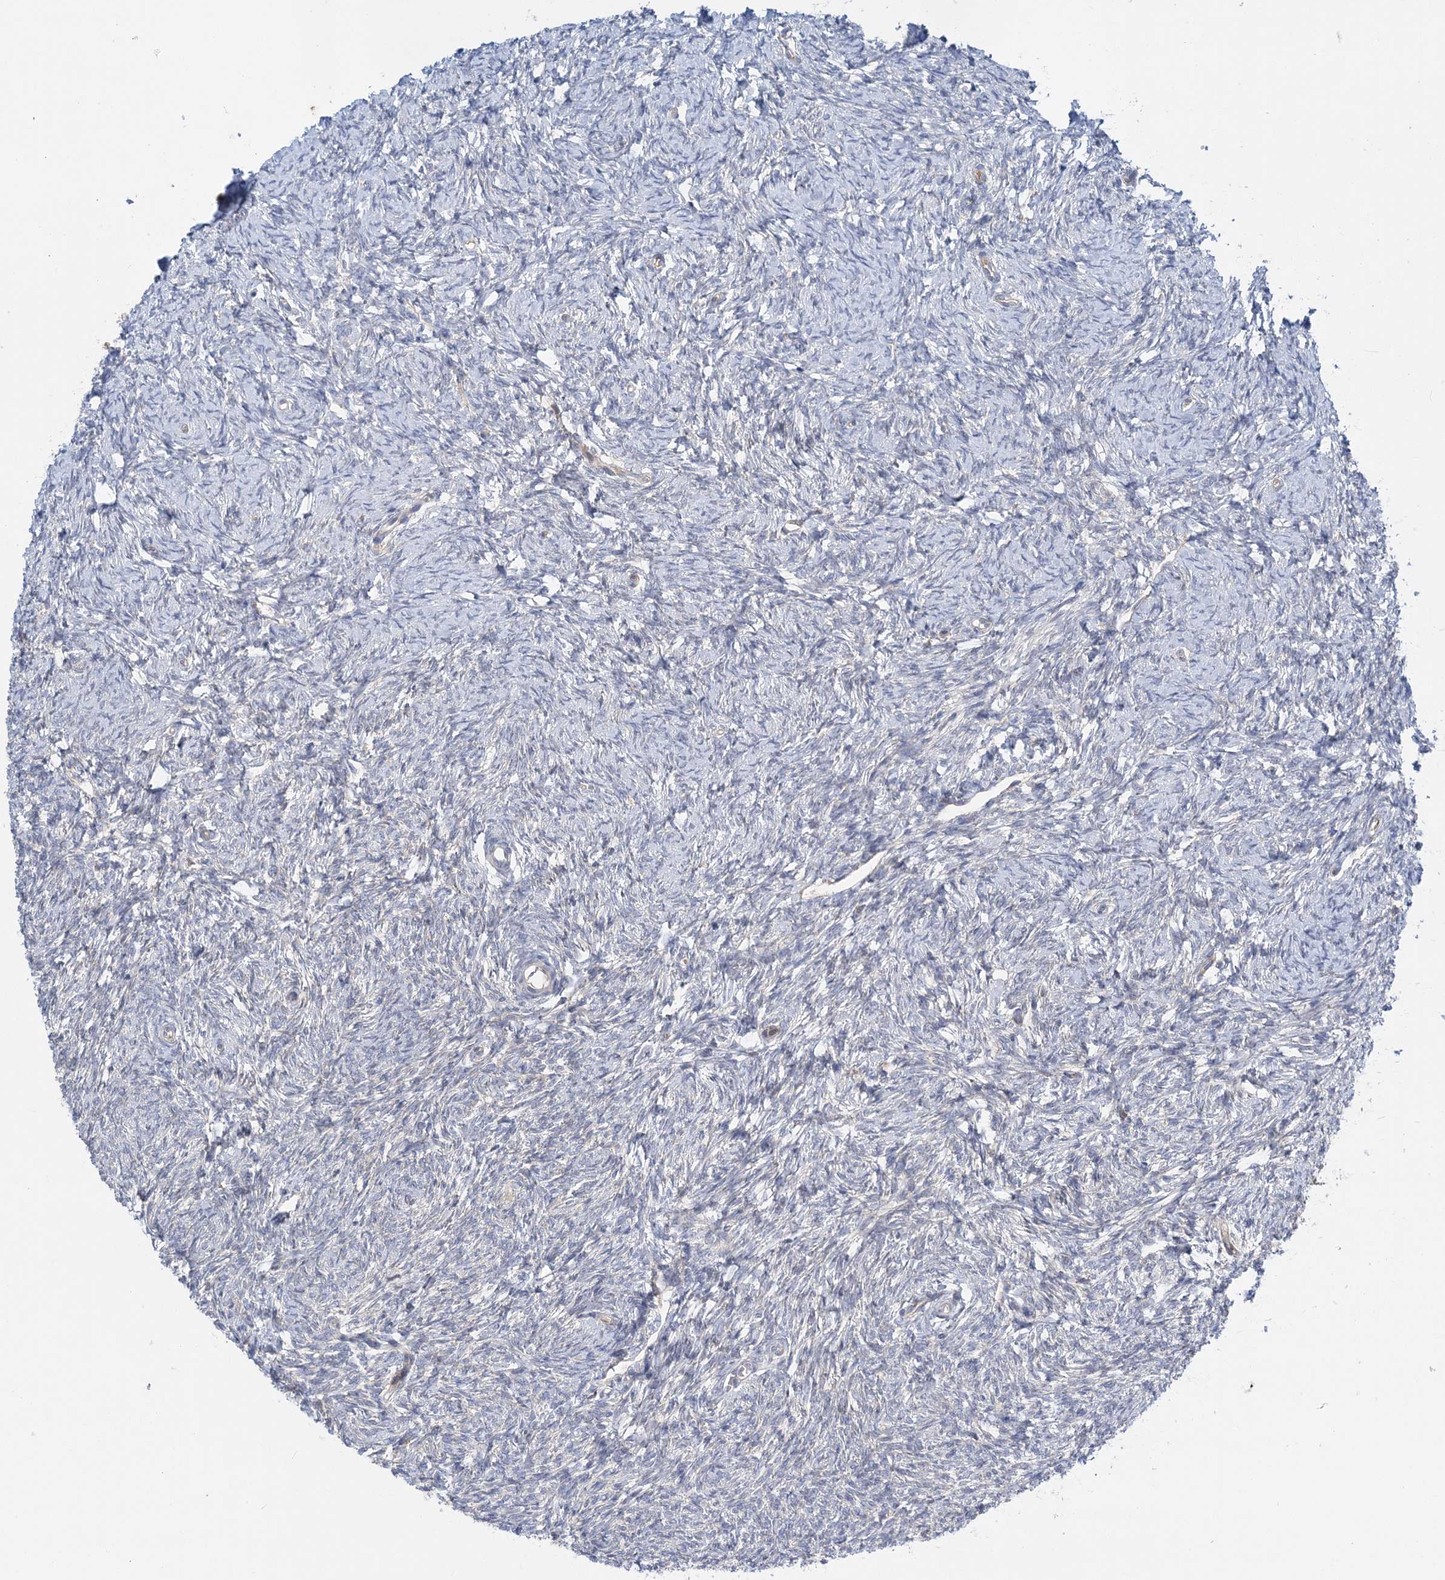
{"staining": {"intensity": "moderate", "quantity": "25%-75%", "location": "cytoplasmic/membranous"}, "tissue": "ovary", "cell_type": "Follicle cells", "image_type": "normal", "snomed": [{"axis": "morphology", "description": "Normal tissue, NOS"}, {"axis": "morphology", "description": "Cyst, NOS"}, {"axis": "topography", "description": "Ovary"}], "caption": "Benign ovary was stained to show a protein in brown. There is medium levels of moderate cytoplasmic/membranous positivity in about 25%-75% of follicle cells.", "gene": "FAM114A2", "patient": {"sex": "female", "age": 33}}